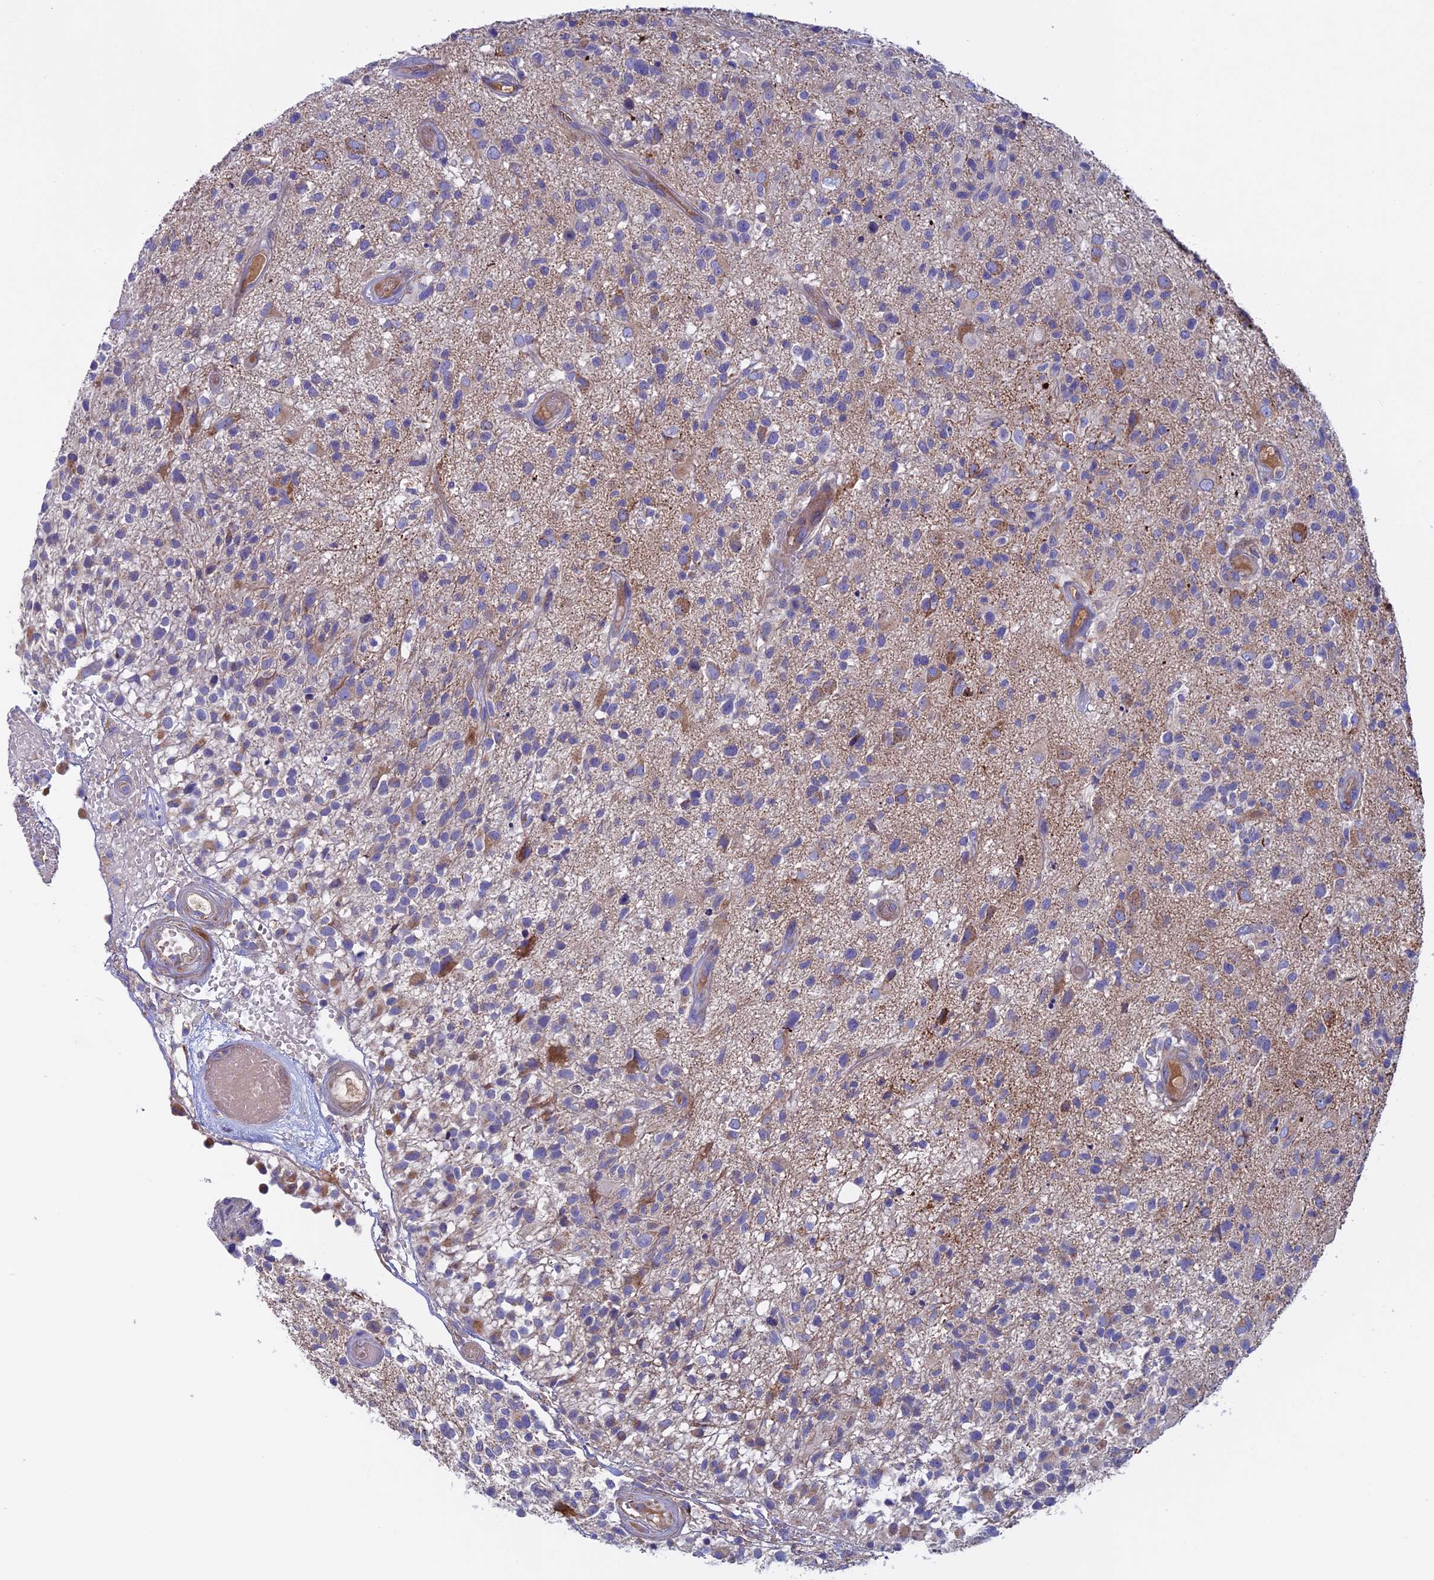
{"staining": {"intensity": "moderate", "quantity": "<25%", "location": "cytoplasmic/membranous"}, "tissue": "glioma", "cell_type": "Tumor cells", "image_type": "cancer", "snomed": [{"axis": "morphology", "description": "Glioma, malignant, High grade"}, {"axis": "morphology", "description": "Glioblastoma, NOS"}, {"axis": "topography", "description": "Brain"}], "caption": "Protein positivity by immunohistochemistry shows moderate cytoplasmic/membranous staining in approximately <25% of tumor cells in glioma. Immunohistochemistry stains the protein of interest in brown and the nuclei are stained blue.", "gene": "SLC15A5", "patient": {"sex": "male", "age": 60}}